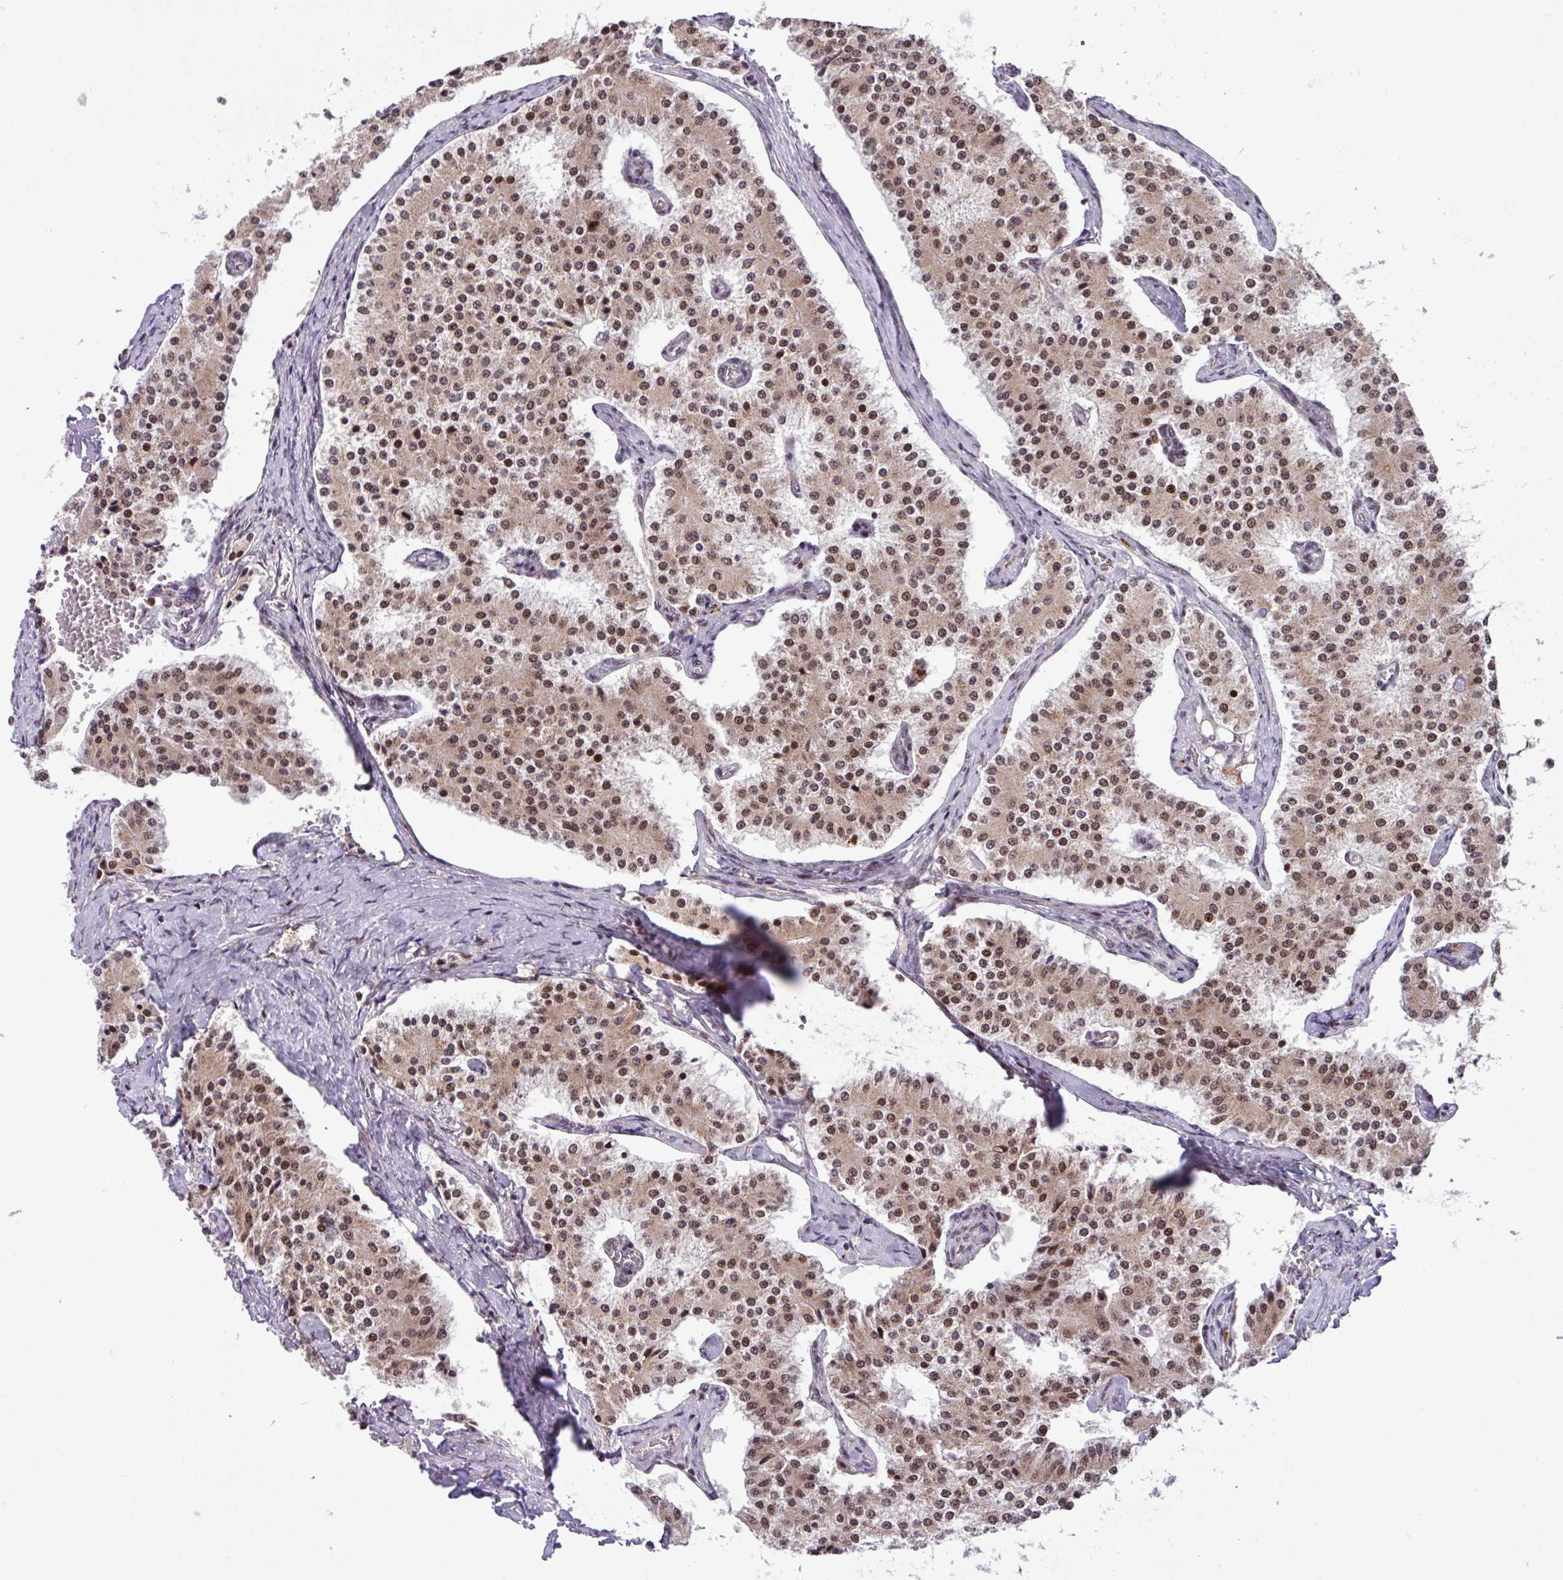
{"staining": {"intensity": "moderate", "quantity": ">75%", "location": "cytoplasmic/membranous,nuclear"}, "tissue": "carcinoid", "cell_type": "Tumor cells", "image_type": "cancer", "snomed": [{"axis": "morphology", "description": "Carcinoid, malignant, NOS"}, {"axis": "topography", "description": "Colon"}], "caption": "Human carcinoid stained for a protein (brown) reveals moderate cytoplasmic/membranous and nuclear positive expression in approximately >75% of tumor cells.", "gene": "BRD3", "patient": {"sex": "female", "age": 52}}